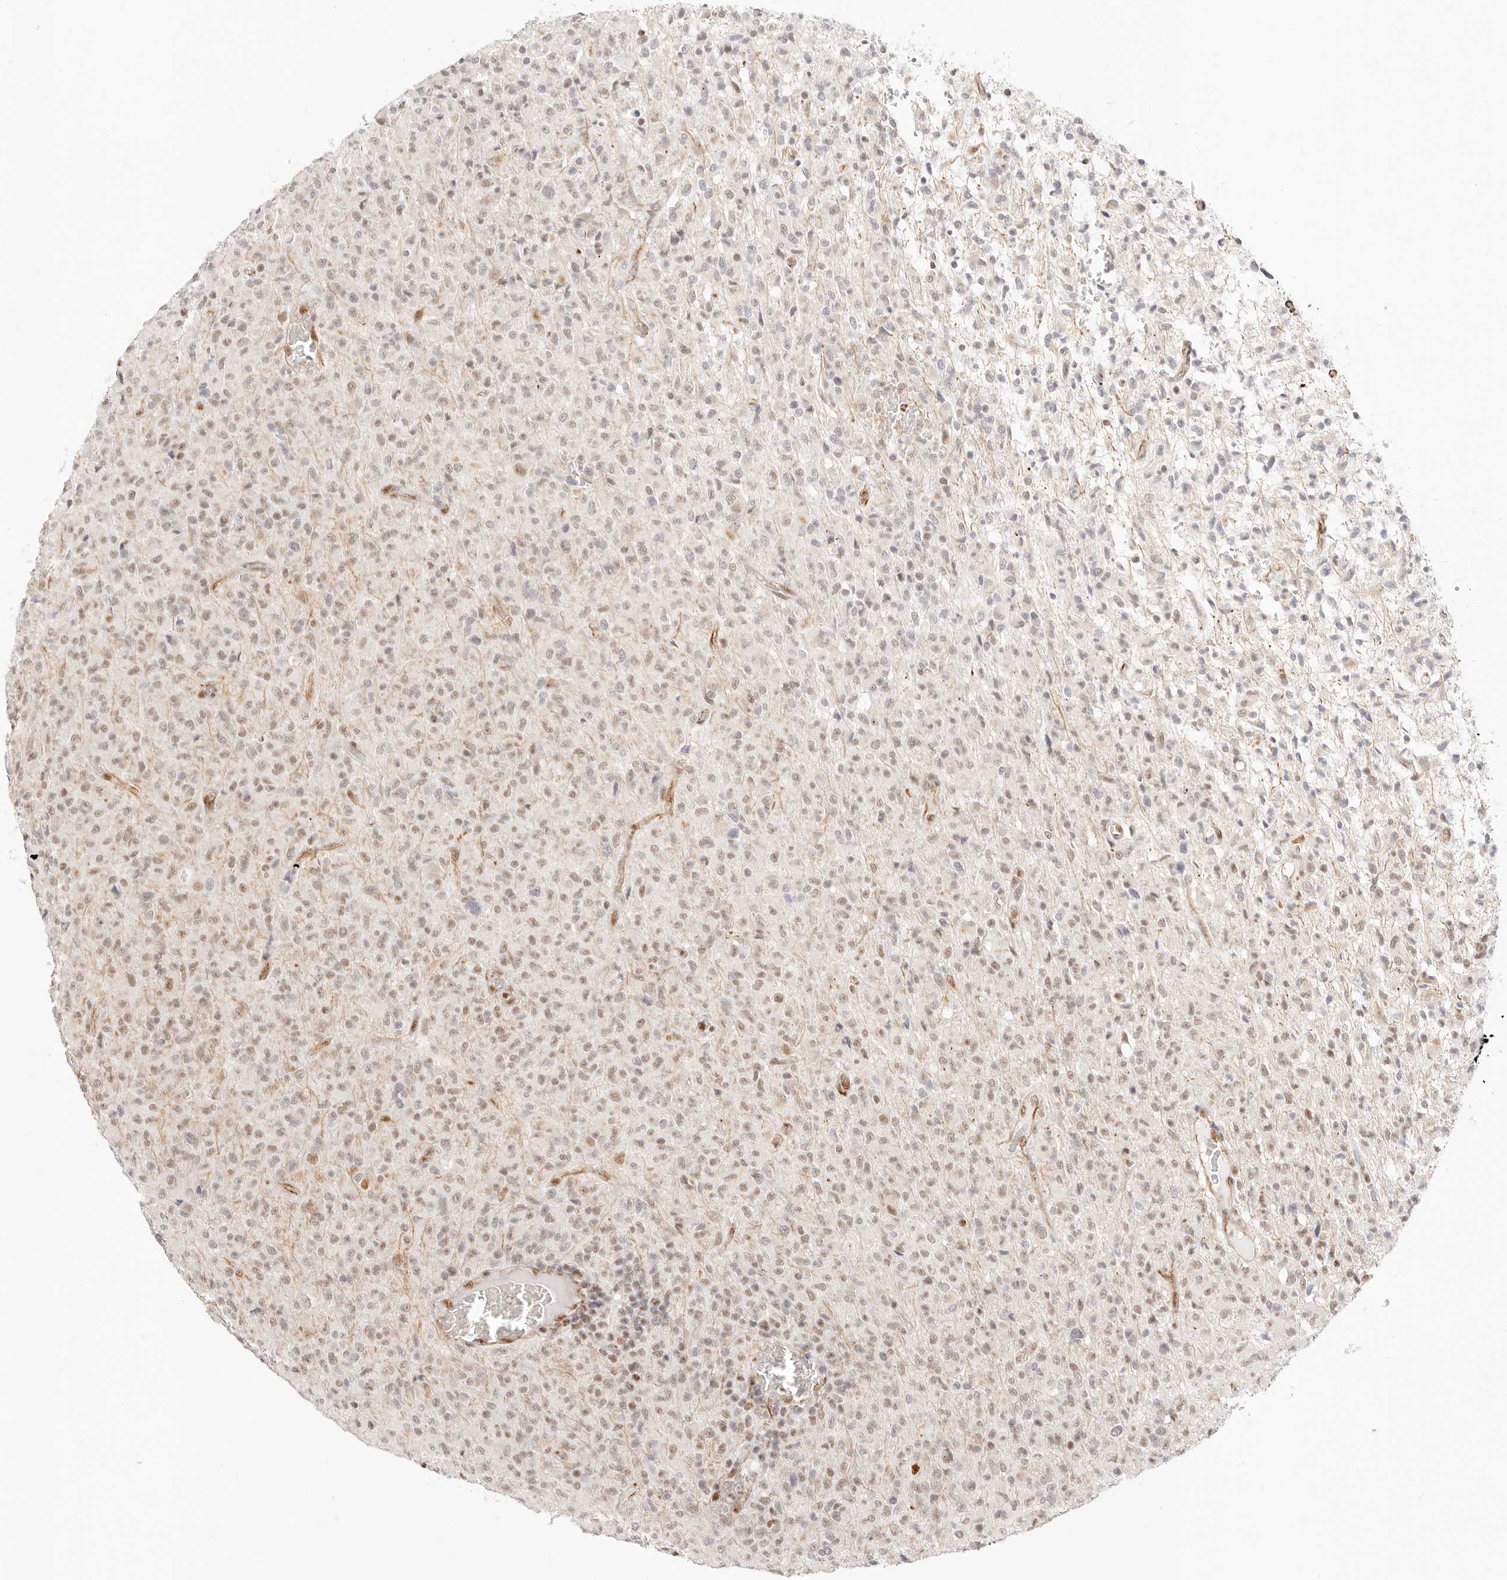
{"staining": {"intensity": "weak", "quantity": "<25%", "location": "nuclear"}, "tissue": "glioma", "cell_type": "Tumor cells", "image_type": "cancer", "snomed": [{"axis": "morphology", "description": "Glioma, malignant, High grade"}, {"axis": "topography", "description": "Brain"}], "caption": "This is a photomicrograph of IHC staining of malignant high-grade glioma, which shows no expression in tumor cells.", "gene": "ZC3H11A", "patient": {"sex": "female", "age": 57}}